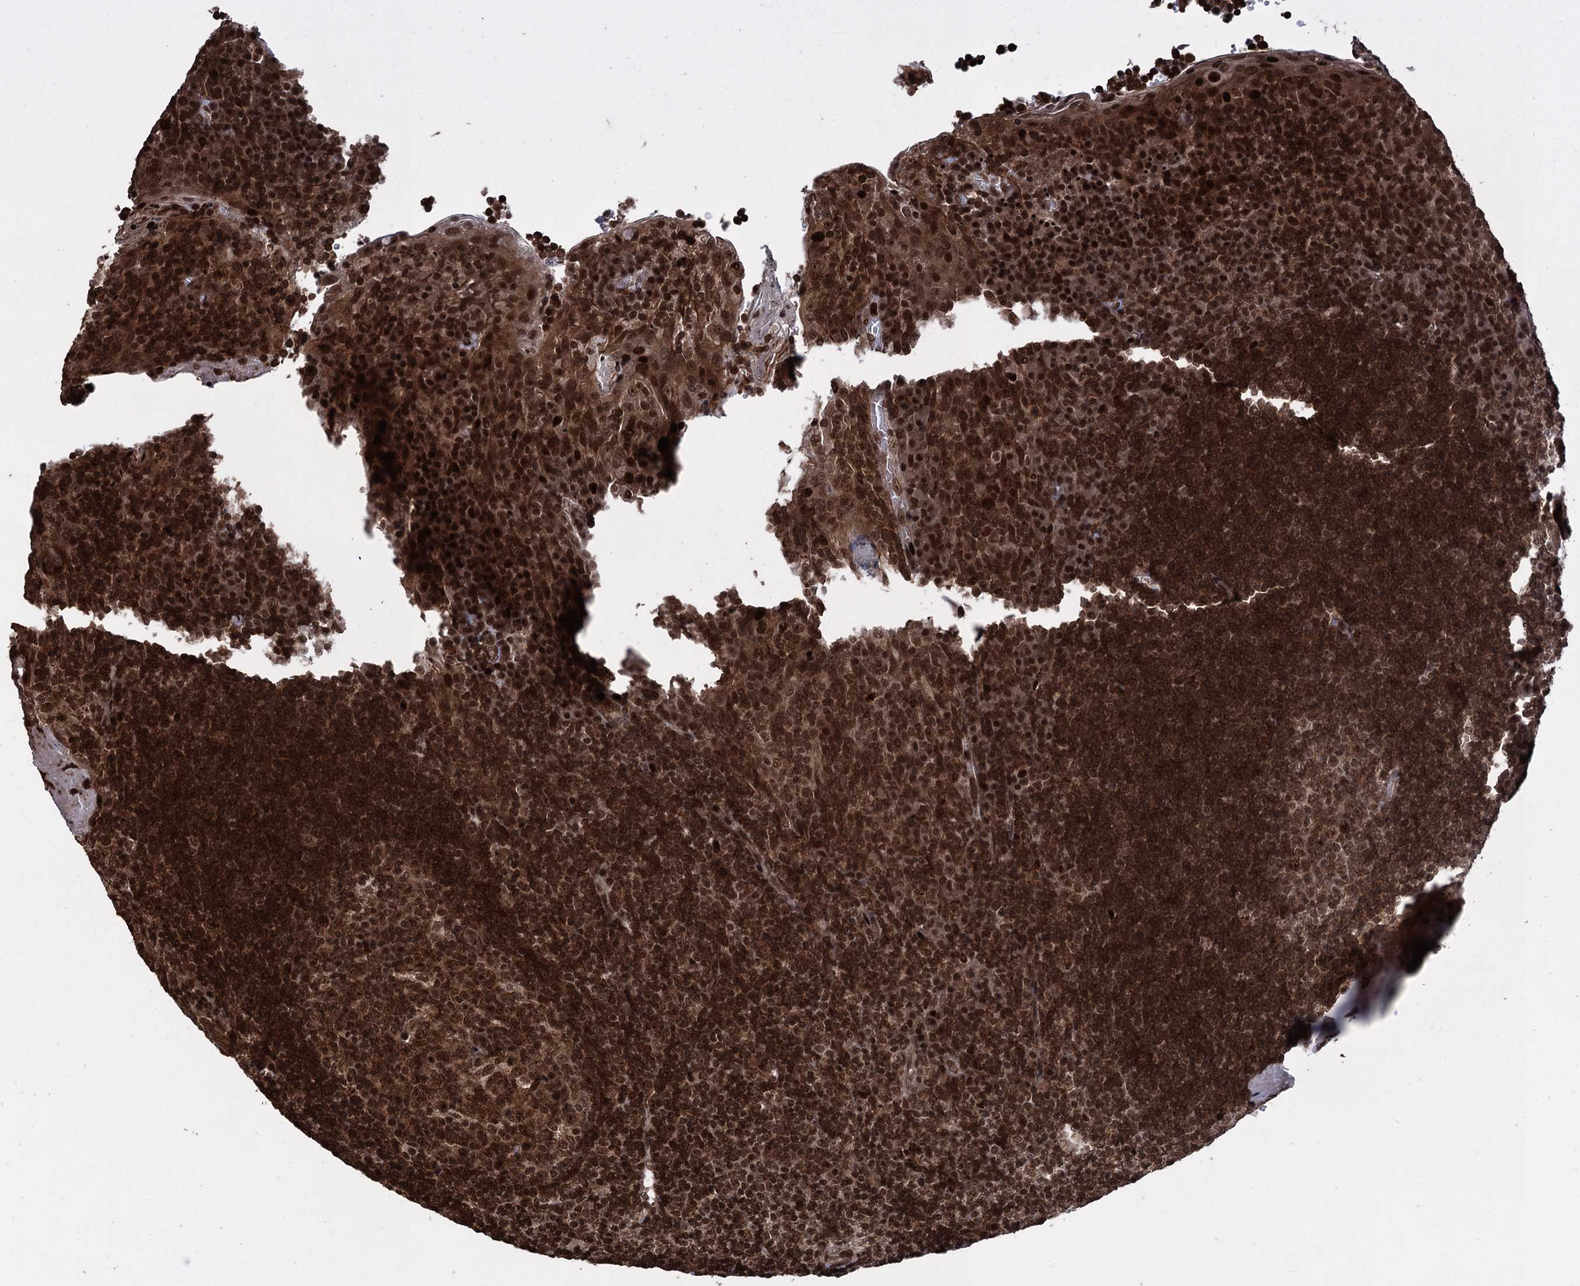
{"staining": {"intensity": "strong", "quantity": ">75%", "location": "nuclear"}, "tissue": "tonsil", "cell_type": "Germinal center cells", "image_type": "normal", "snomed": [{"axis": "morphology", "description": "Normal tissue, NOS"}, {"axis": "topography", "description": "Tonsil"}], "caption": "The immunohistochemical stain labels strong nuclear positivity in germinal center cells of unremarkable tonsil. The protein of interest is shown in brown color, while the nuclei are stained blue.", "gene": "ZNF169", "patient": {"sex": "male", "age": 17}}